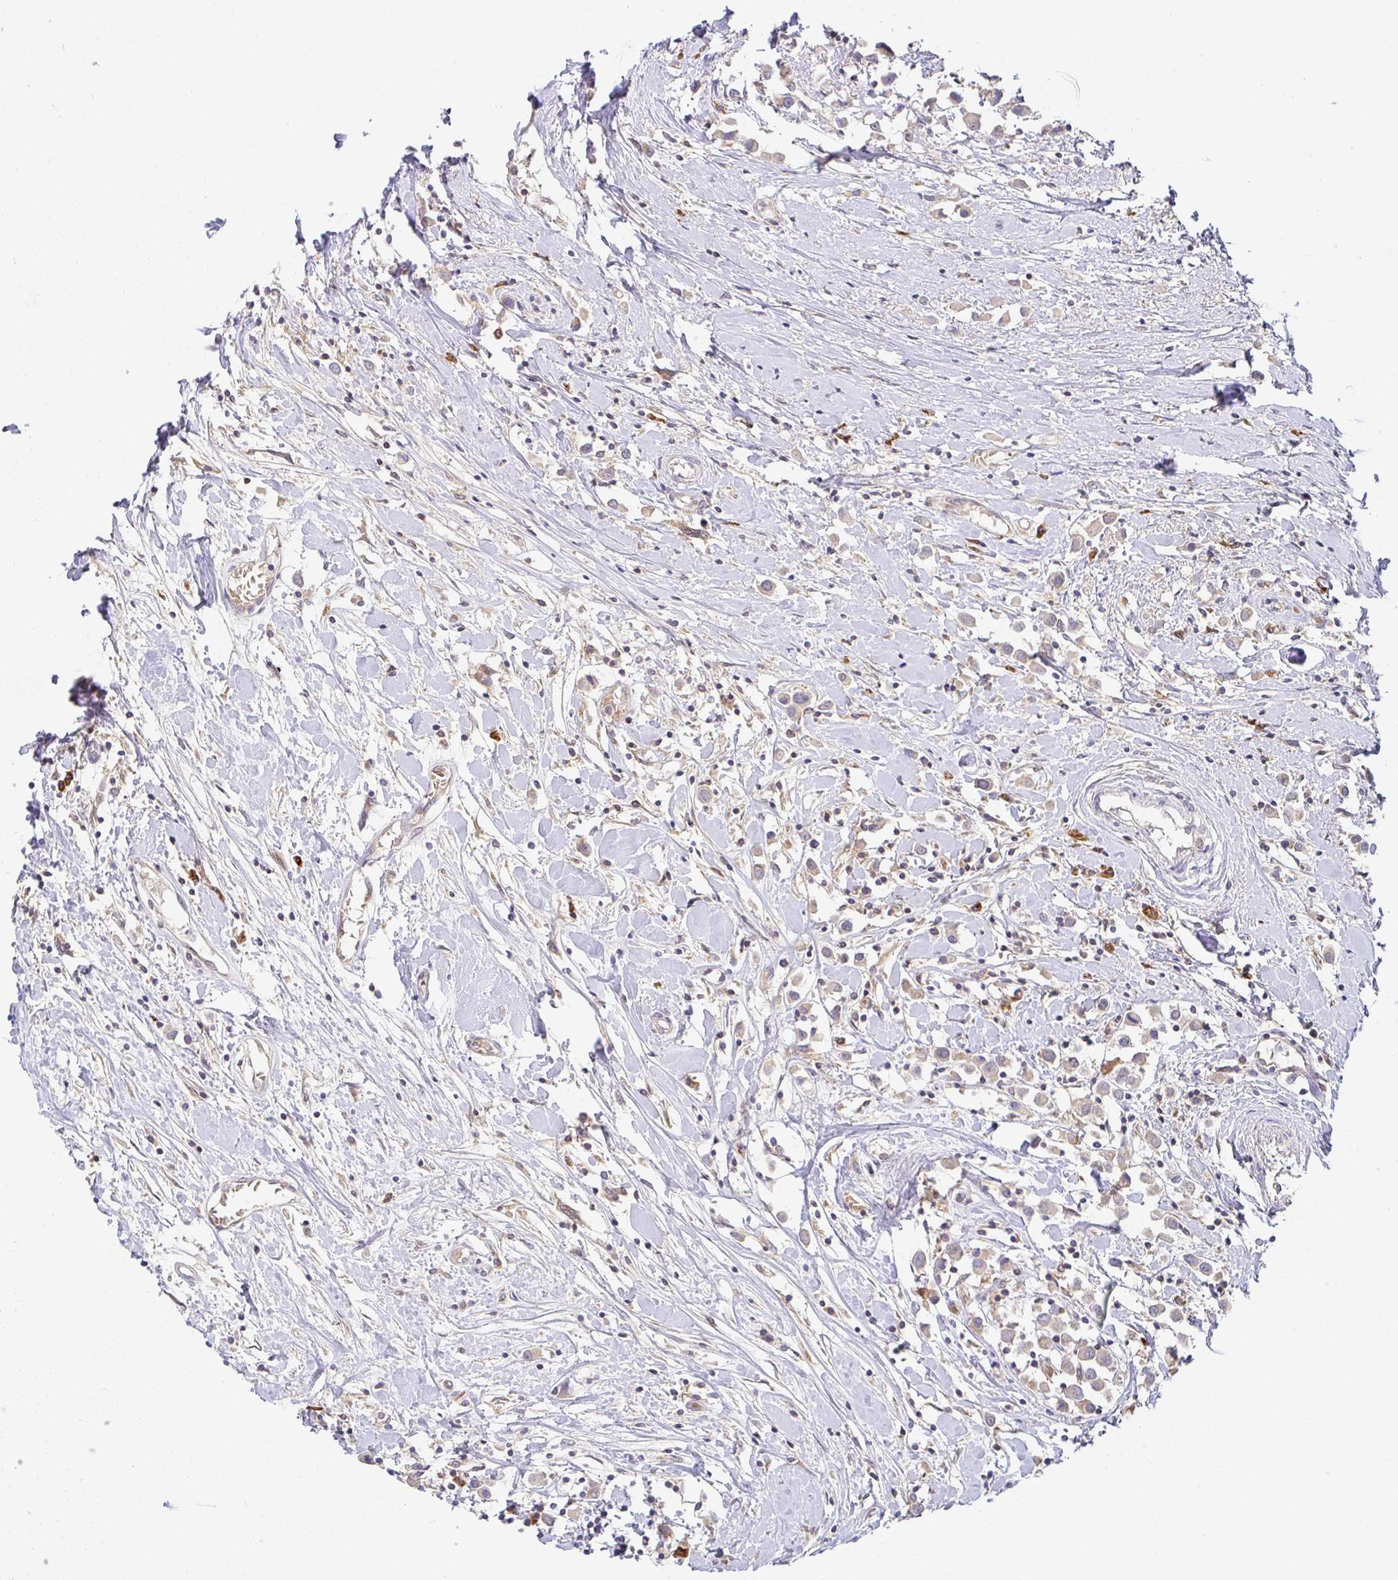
{"staining": {"intensity": "weak", "quantity": ">75%", "location": "cytoplasmic/membranous"}, "tissue": "breast cancer", "cell_type": "Tumor cells", "image_type": "cancer", "snomed": [{"axis": "morphology", "description": "Duct carcinoma"}, {"axis": "topography", "description": "Breast"}], "caption": "This micrograph shows breast cancer (infiltrating ductal carcinoma) stained with IHC to label a protein in brown. The cytoplasmic/membranous of tumor cells show weak positivity for the protein. Nuclei are counter-stained blue.", "gene": "DERL2", "patient": {"sex": "female", "age": 61}}